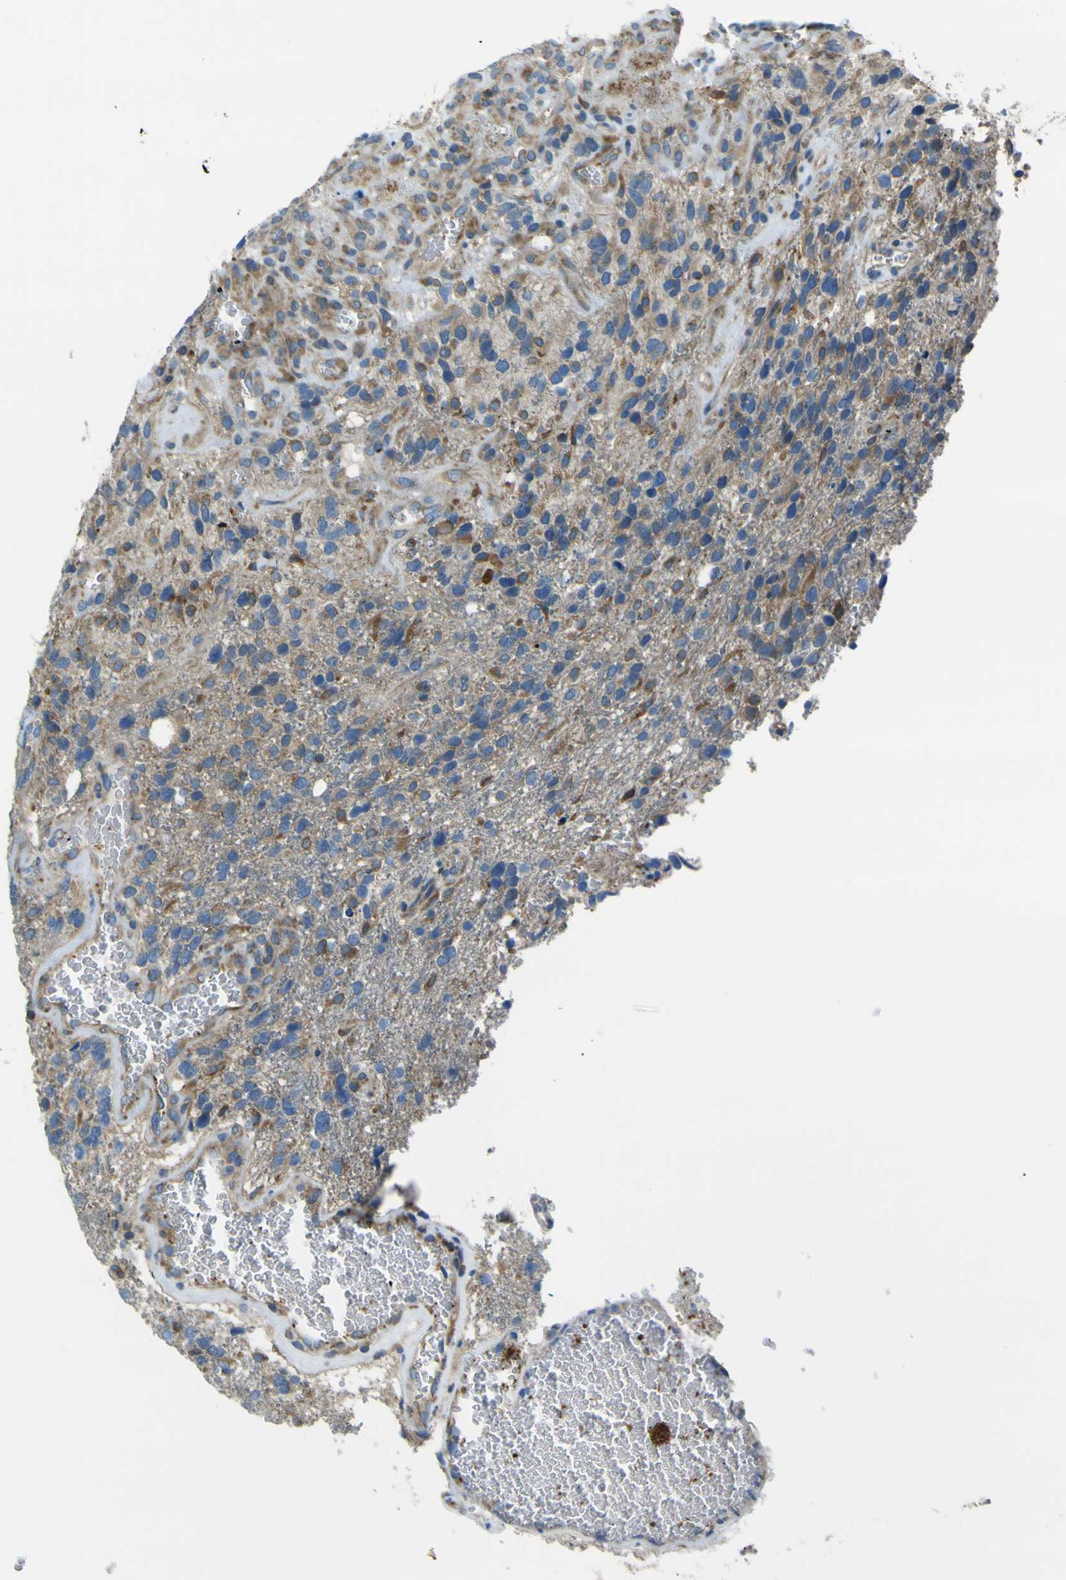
{"staining": {"intensity": "weak", "quantity": "<25%", "location": "cytoplasmic/membranous"}, "tissue": "glioma", "cell_type": "Tumor cells", "image_type": "cancer", "snomed": [{"axis": "morphology", "description": "Glioma, malignant, High grade"}, {"axis": "topography", "description": "Brain"}], "caption": "A high-resolution photomicrograph shows immunohistochemistry staining of glioma, which displays no significant staining in tumor cells. (Brightfield microscopy of DAB IHC at high magnification).", "gene": "STIM1", "patient": {"sex": "female", "age": 58}}